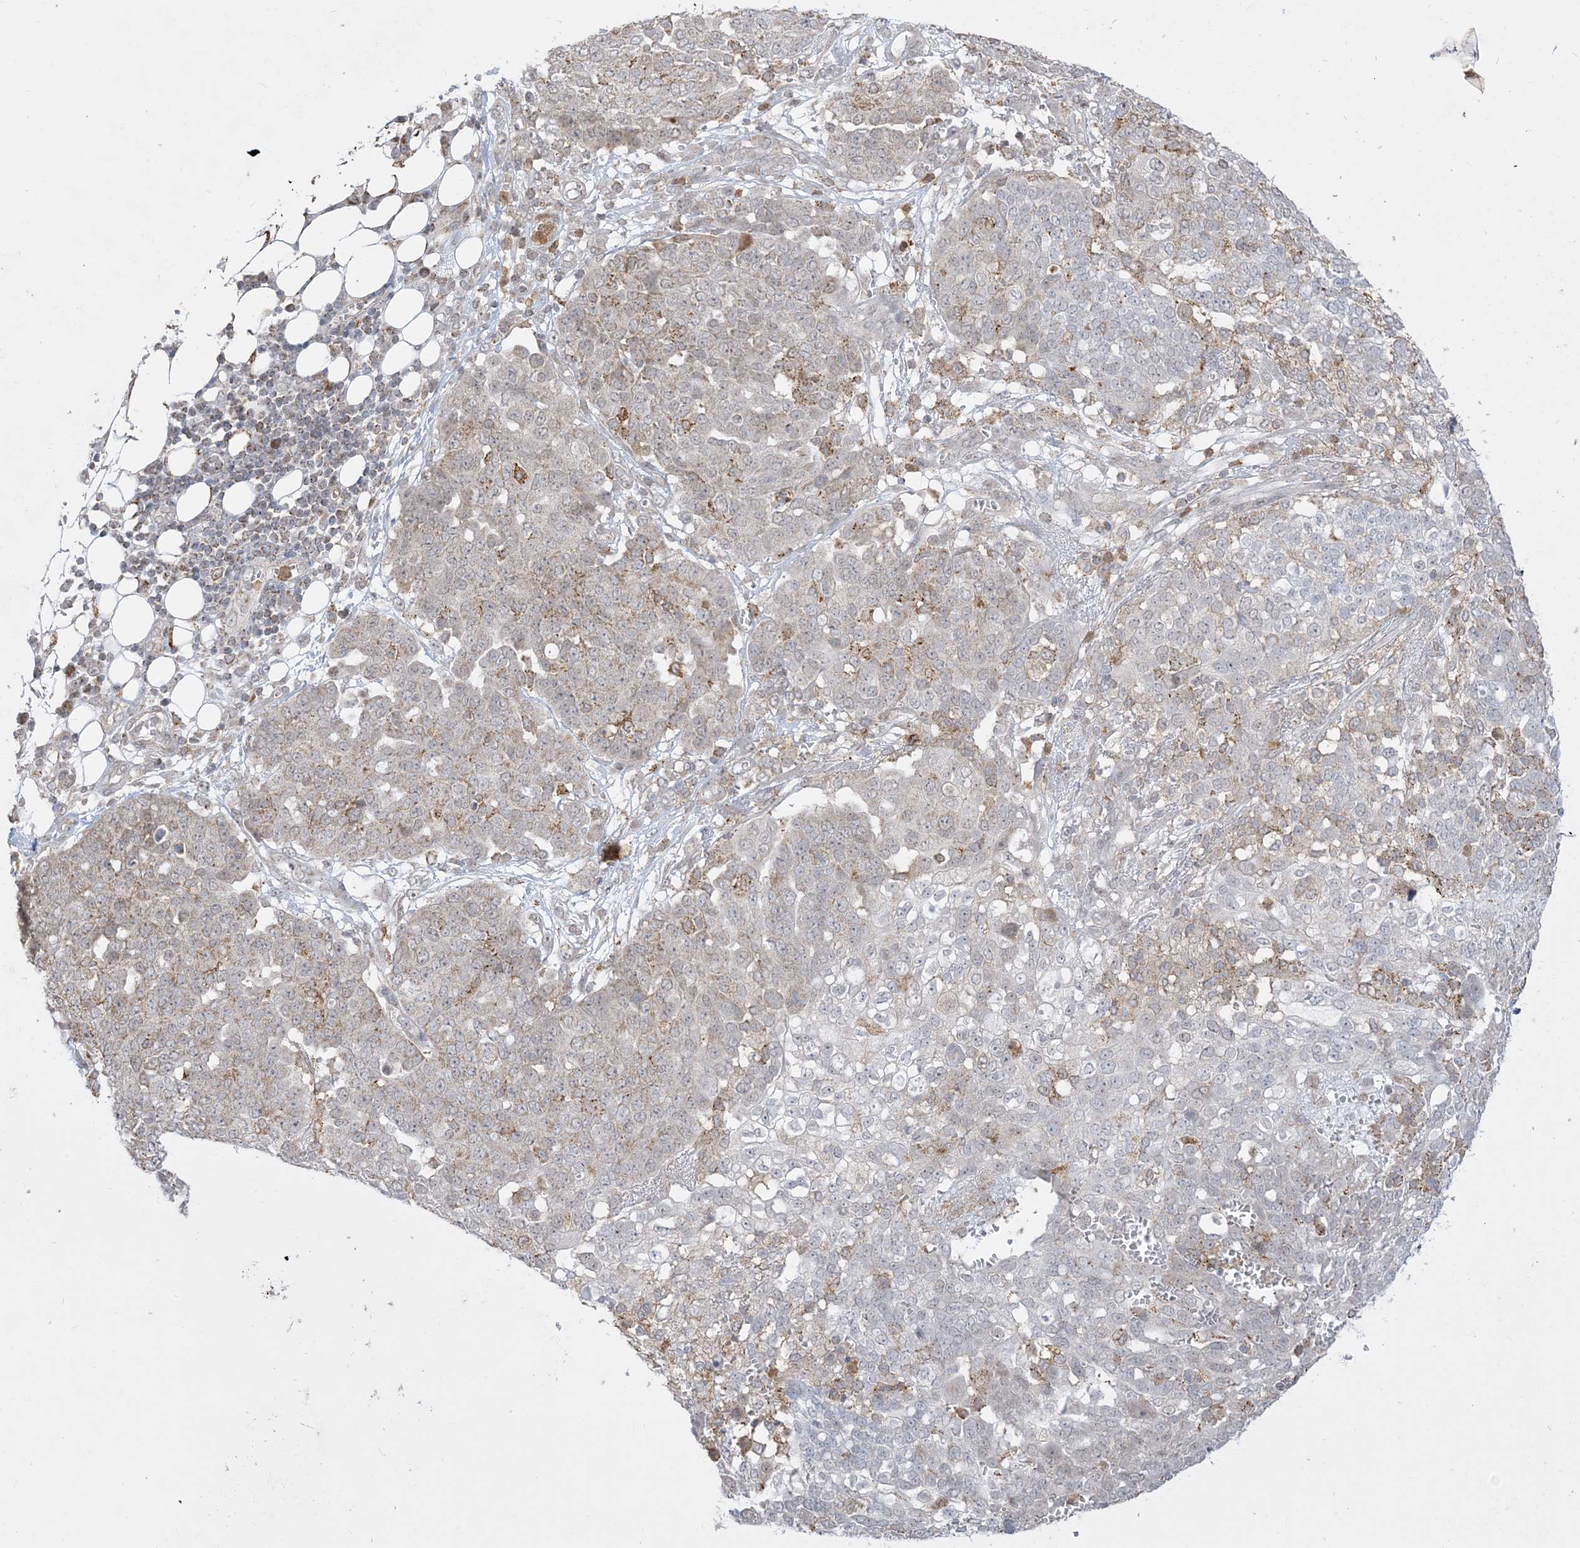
{"staining": {"intensity": "weak", "quantity": "25%-75%", "location": "cytoplasmic/membranous"}, "tissue": "ovarian cancer", "cell_type": "Tumor cells", "image_type": "cancer", "snomed": [{"axis": "morphology", "description": "Cystadenocarcinoma, serous, NOS"}, {"axis": "topography", "description": "Soft tissue"}, {"axis": "topography", "description": "Ovary"}], "caption": "Brown immunohistochemical staining in ovarian serous cystadenocarcinoma displays weak cytoplasmic/membranous staining in approximately 25%-75% of tumor cells. Using DAB (3,3'-diaminobenzidine) (brown) and hematoxylin (blue) stains, captured at high magnification using brightfield microscopy.", "gene": "KANSL3", "patient": {"sex": "female", "age": 57}}